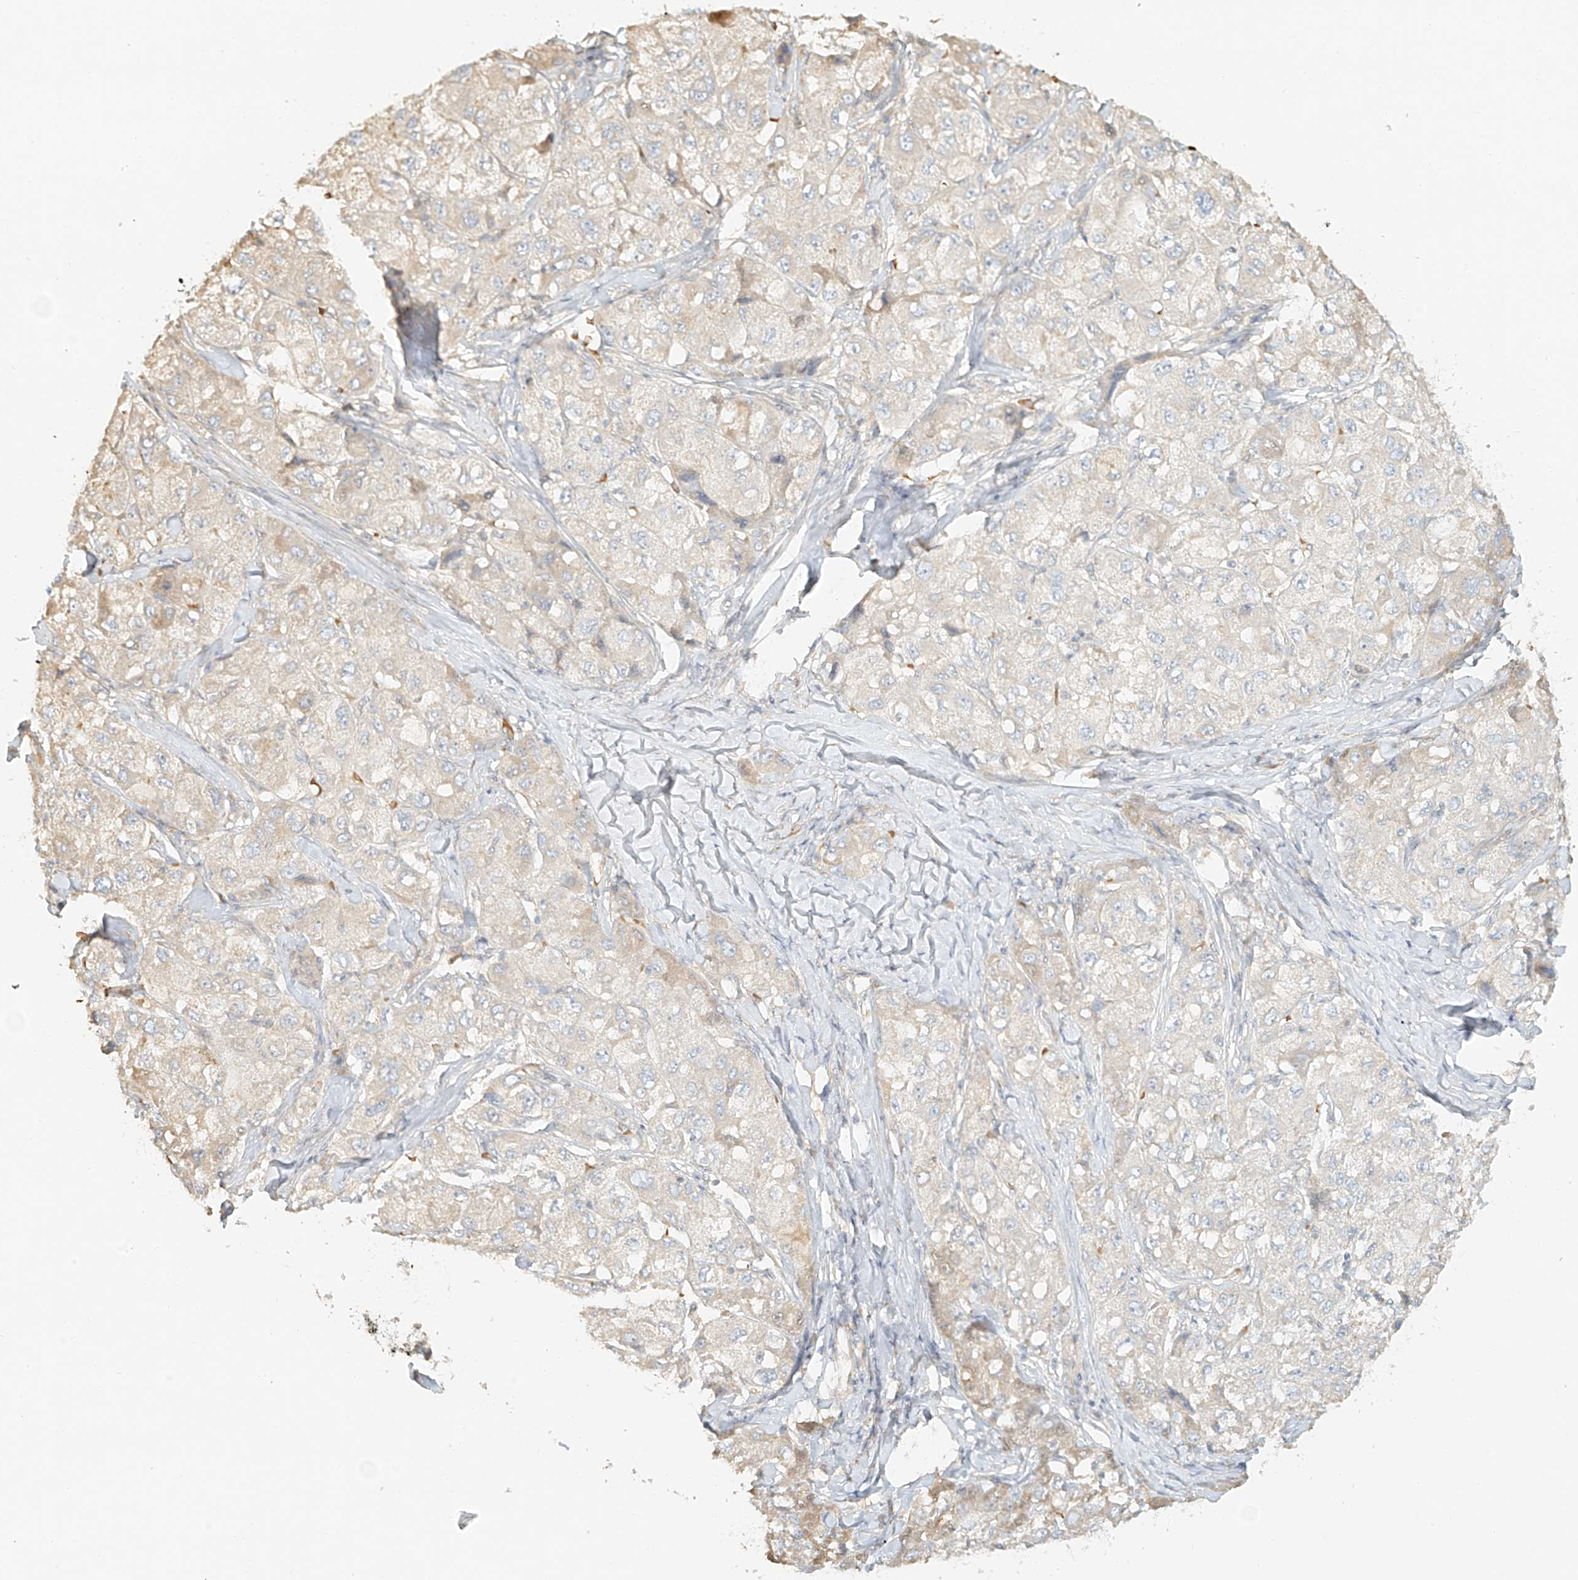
{"staining": {"intensity": "negative", "quantity": "none", "location": "none"}, "tissue": "liver cancer", "cell_type": "Tumor cells", "image_type": "cancer", "snomed": [{"axis": "morphology", "description": "Carcinoma, Hepatocellular, NOS"}, {"axis": "topography", "description": "Liver"}], "caption": "High magnification brightfield microscopy of liver hepatocellular carcinoma stained with DAB (brown) and counterstained with hematoxylin (blue): tumor cells show no significant staining.", "gene": "UPK1B", "patient": {"sex": "male", "age": 80}}